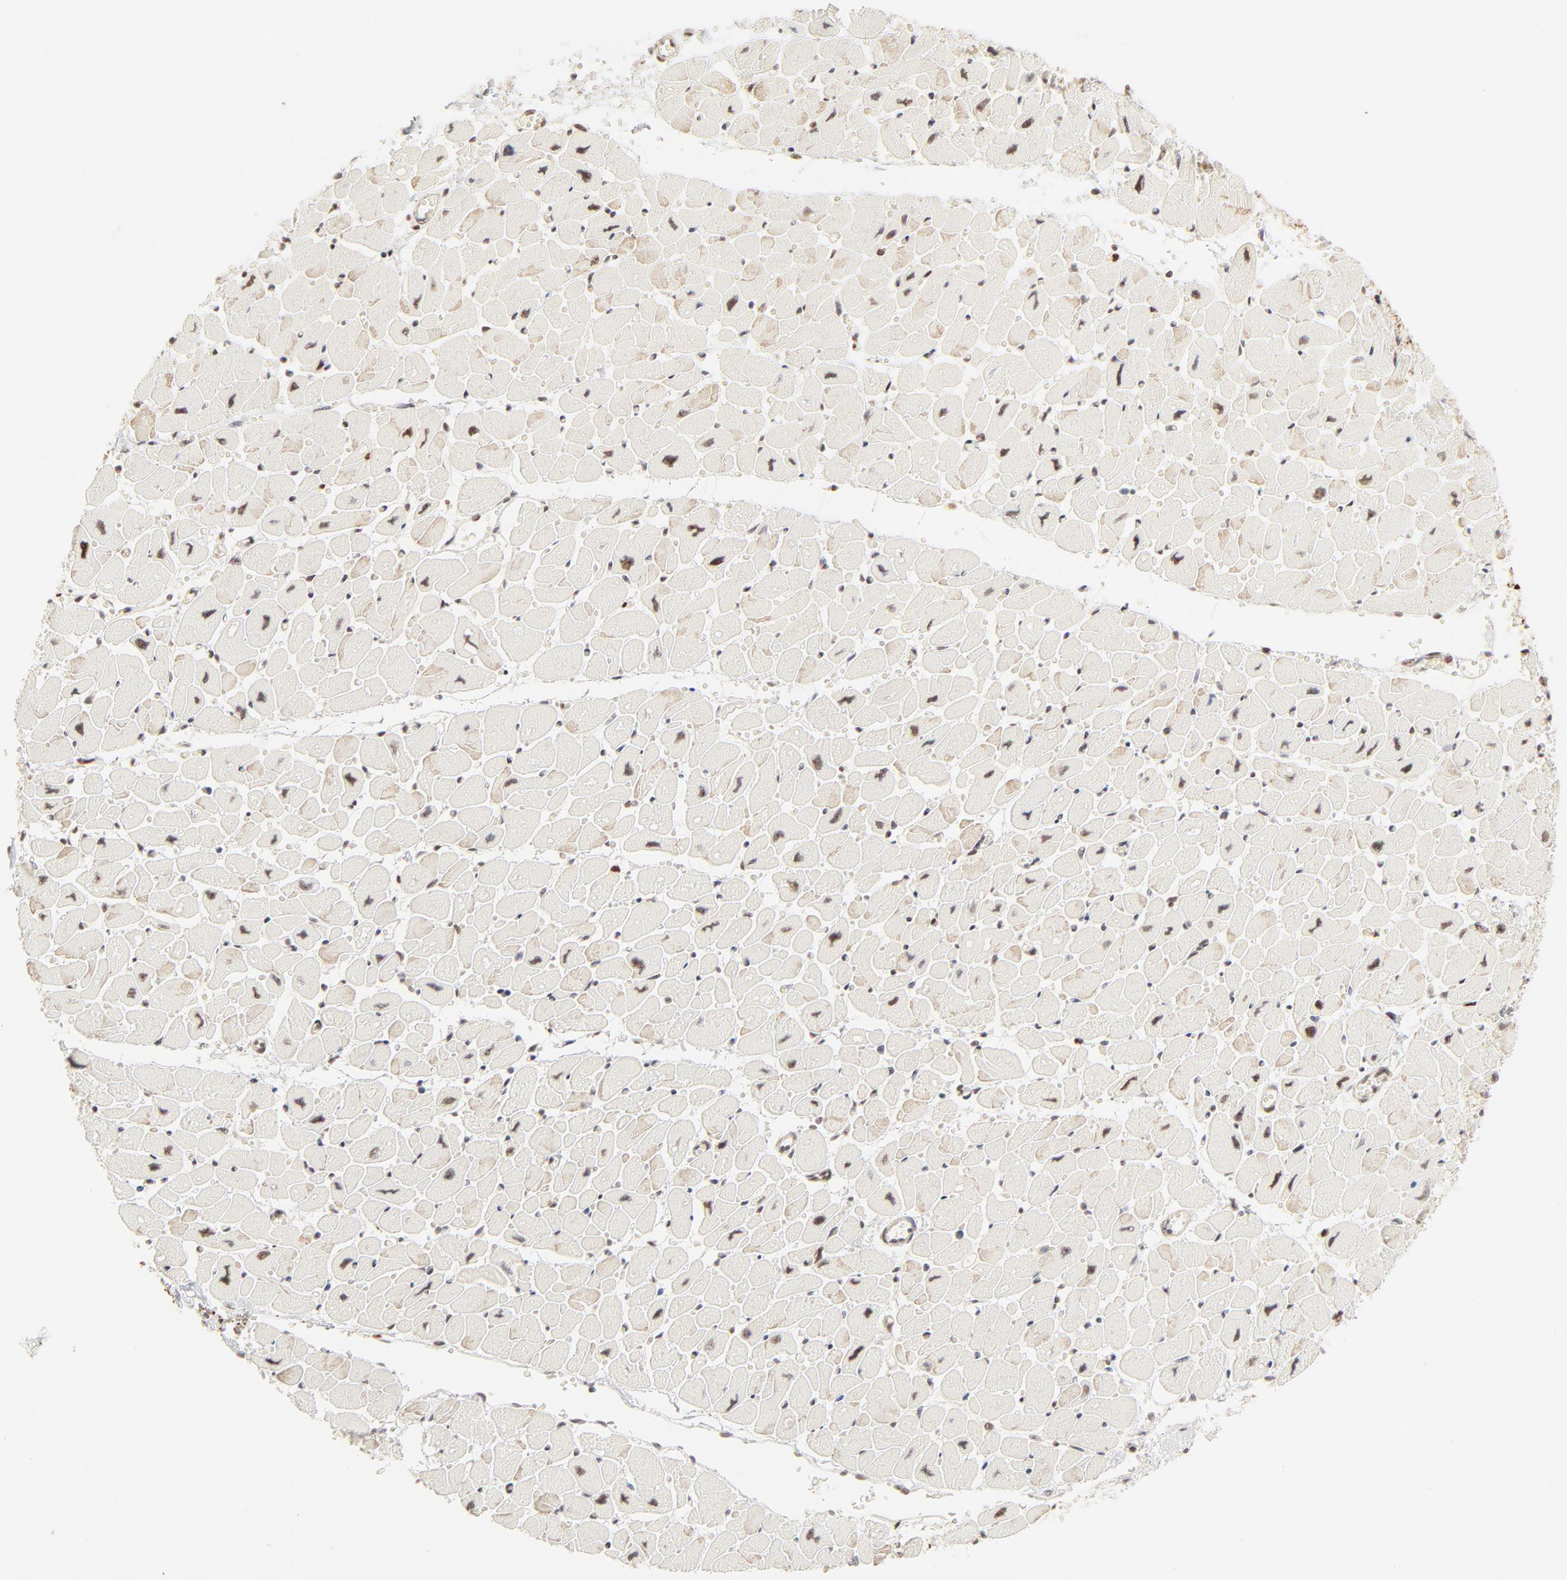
{"staining": {"intensity": "moderate", "quantity": "25%-75%", "location": "nuclear"}, "tissue": "heart muscle", "cell_type": "Cardiomyocytes", "image_type": "normal", "snomed": [{"axis": "morphology", "description": "Normal tissue, NOS"}, {"axis": "topography", "description": "Heart"}], "caption": "DAB (3,3'-diaminobenzidine) immunohistochemical staining of normal heart muscle displays moderate nuclear protein staining in about 25%-75% of cardiomyocytes. (Brightfield microscopy of DAB IHC at high magnification).", "gene": "FAM50A", "patient": {"sex": "female", "age": 54}}